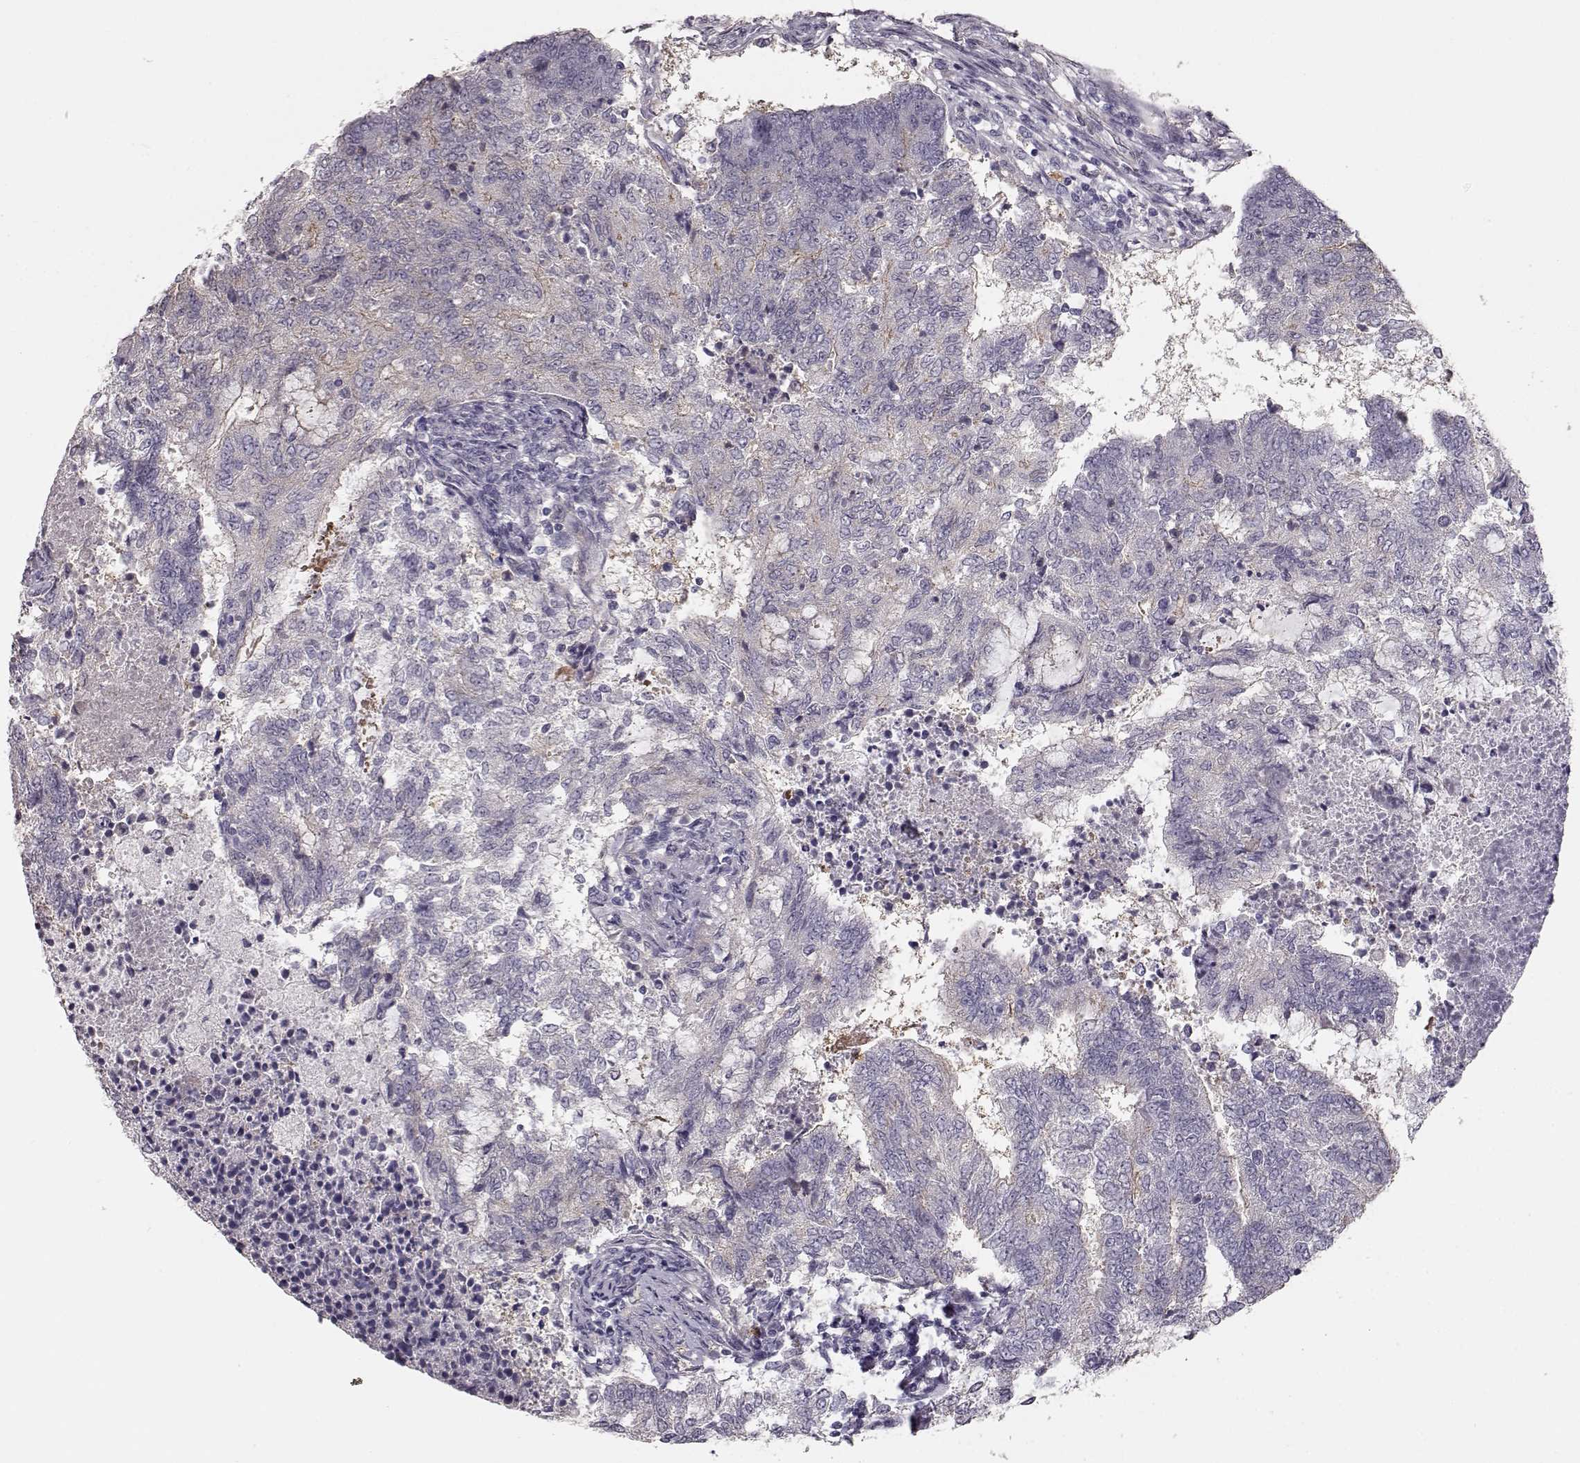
{"staining": {"intensity": "weak", "quantity": "<25%", "location": "cytoplasmic/membranous"}, "tissue": "endometrial cancer", "cell_type": "Tumor cells", "image_type": "cancer", "snomed": [{"axis": "morphology", "description": "Adenocarcinoma, NOS"}, {"axis": "topography", "description": "Endometrium"}], "caption": "Immunohistochemical staining of endometrial adenocarcinoma shows no significant positivity in tumor cells. (Brightfield microscopy of DAB (3,3'-diaminobenzidine) immunohistochemistry (IHC) at high magnification).", "gene": "GPR50", "patient": {"sex": "female", "age": 65}}